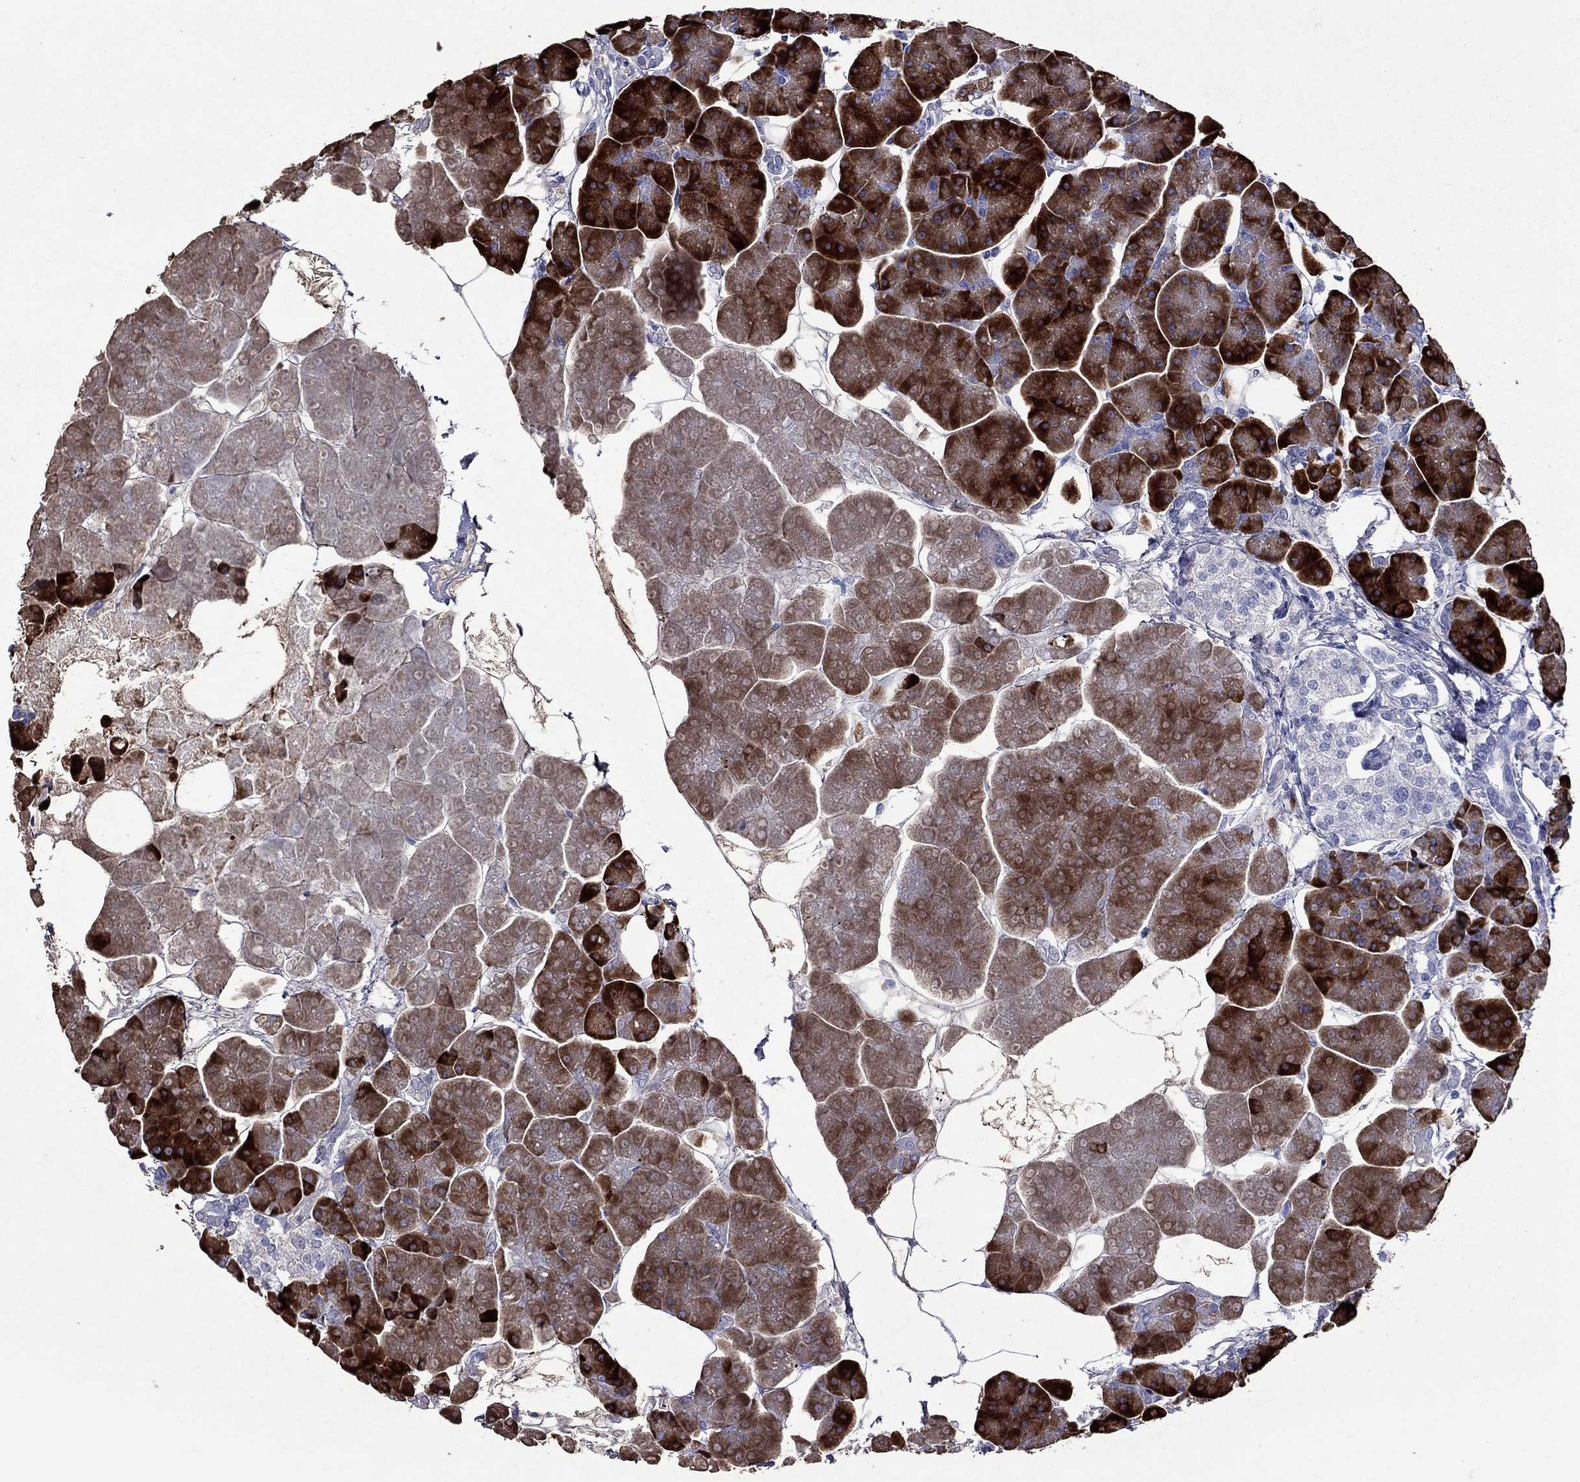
{"staining": {"intensity": "strong", "quantity": ">75%", "location": "cytoplasmic/membranous"}, "tissue": "pancreas", "cell_type": "Exocrine glandular cells", "image_type": "normal", "snomed": [{"axis": "morphology", "description": "Normal tissue, NOS"}, {"axis": "topography", "description": "Adipose tissue"}, {"axis": "topography", "description": "Pancreas"}, {"axis": "topography", "description": "Peripheral nerve tissue"}], "caption": "Exocrine glandular cells reveal high levels of strong cytoplasmic/membranous staining in approximately >75% of cells in benign pancreas.", "gene": "ROM1", "patient": {"sex": "female", "age": 58}}